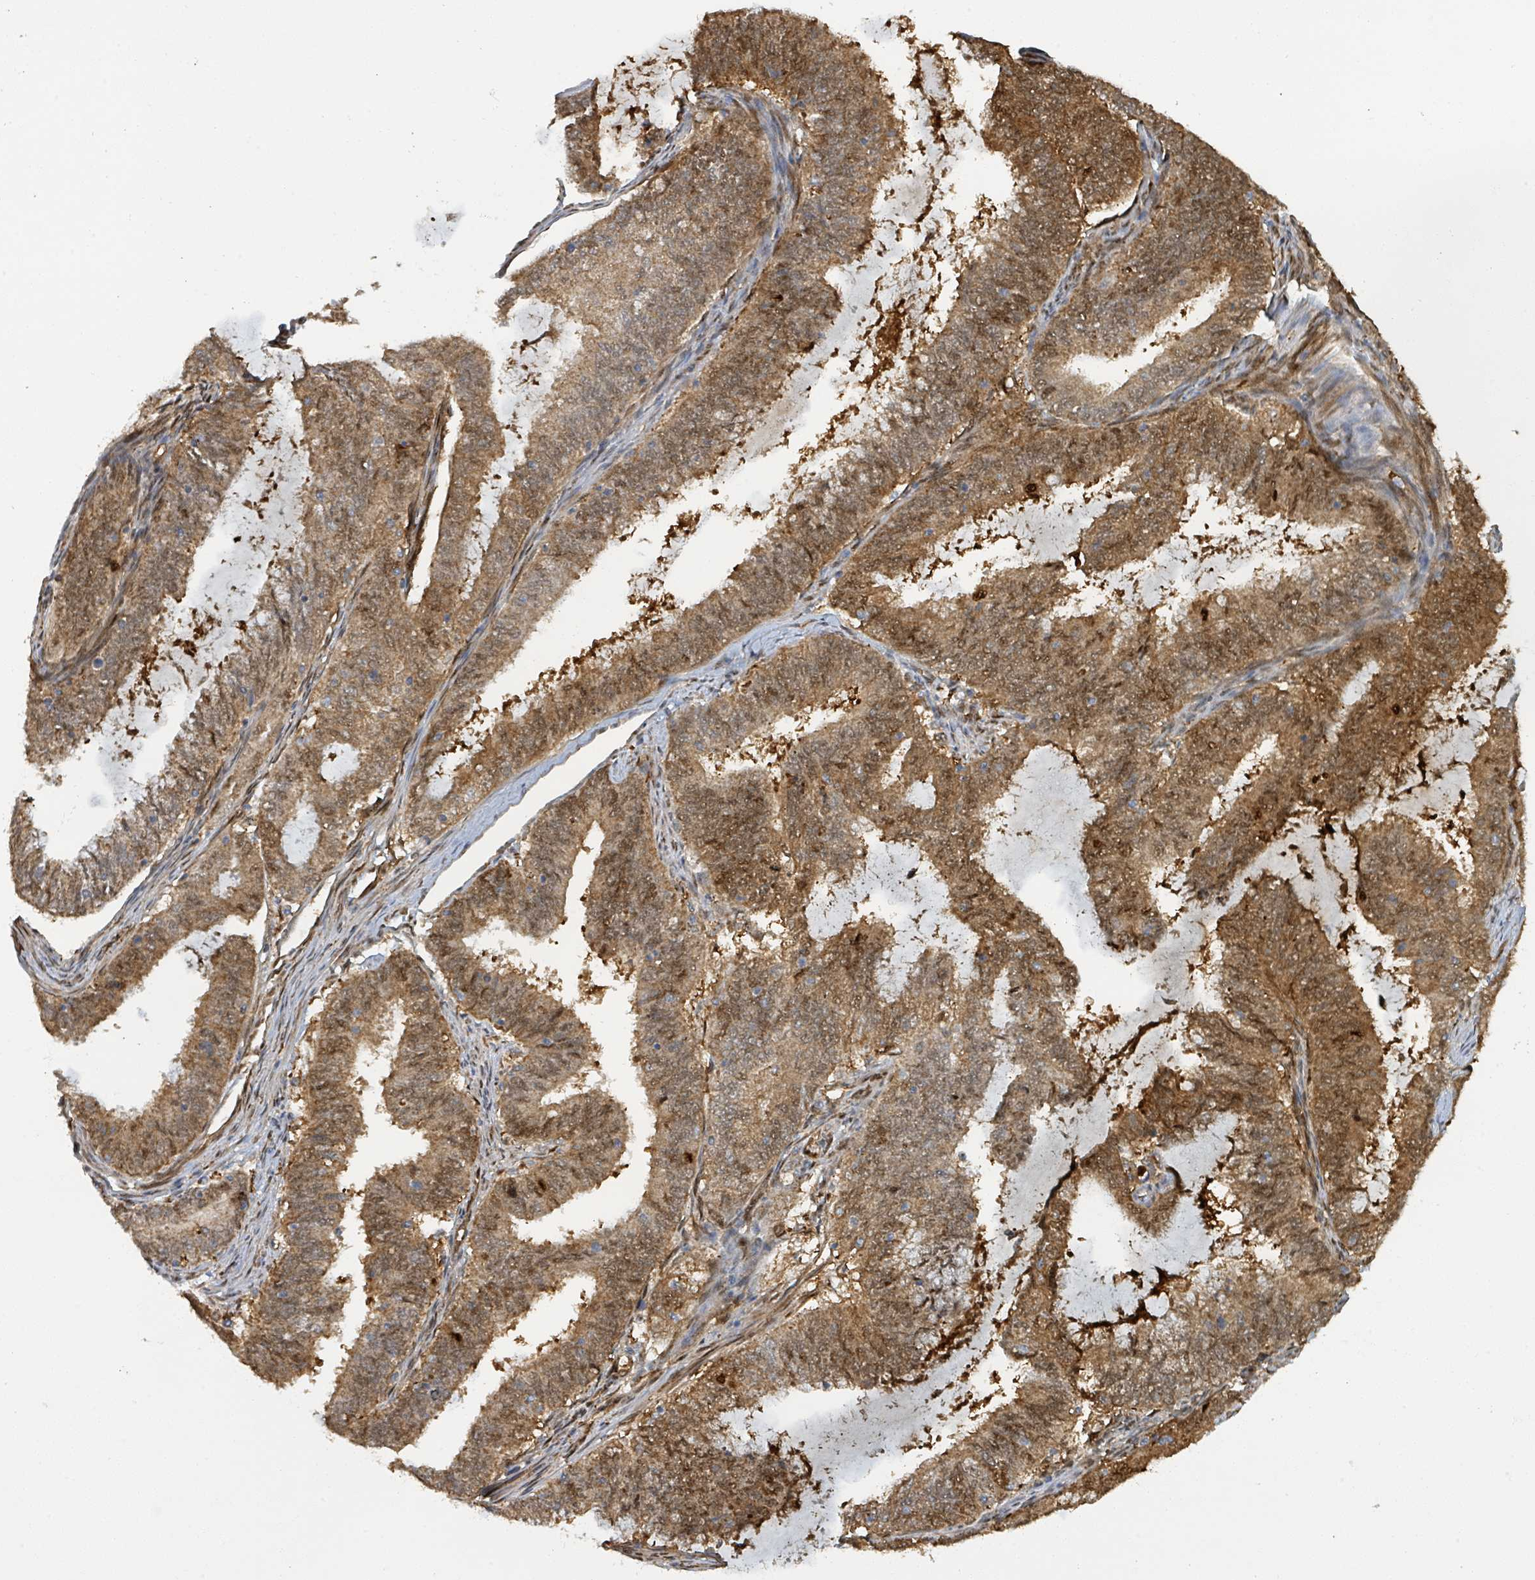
{"staining": {"intensity": "moderate", "quantity": ">75%", "location": "cytoplasmic/membranous,nuclear"}, "tissue": "endometrial cancer", "cell_type": "Tumor cells", "image_type": "cancer", "snomed": [{"axis": "morphology", "description": "Adenocarcinoma, NOS"}, {"axis": "topography", "description": "Endometrium"}], "caption": "Endometrial cancer (adenocarcinoma) stained for a protein (brown) reveals moderate cytoplasmic/membranous and nuclear positive staining in approximately >75% of tumor cells.", "gene": "PSMB7", "patient": {"sex": "female", "age": 51}}